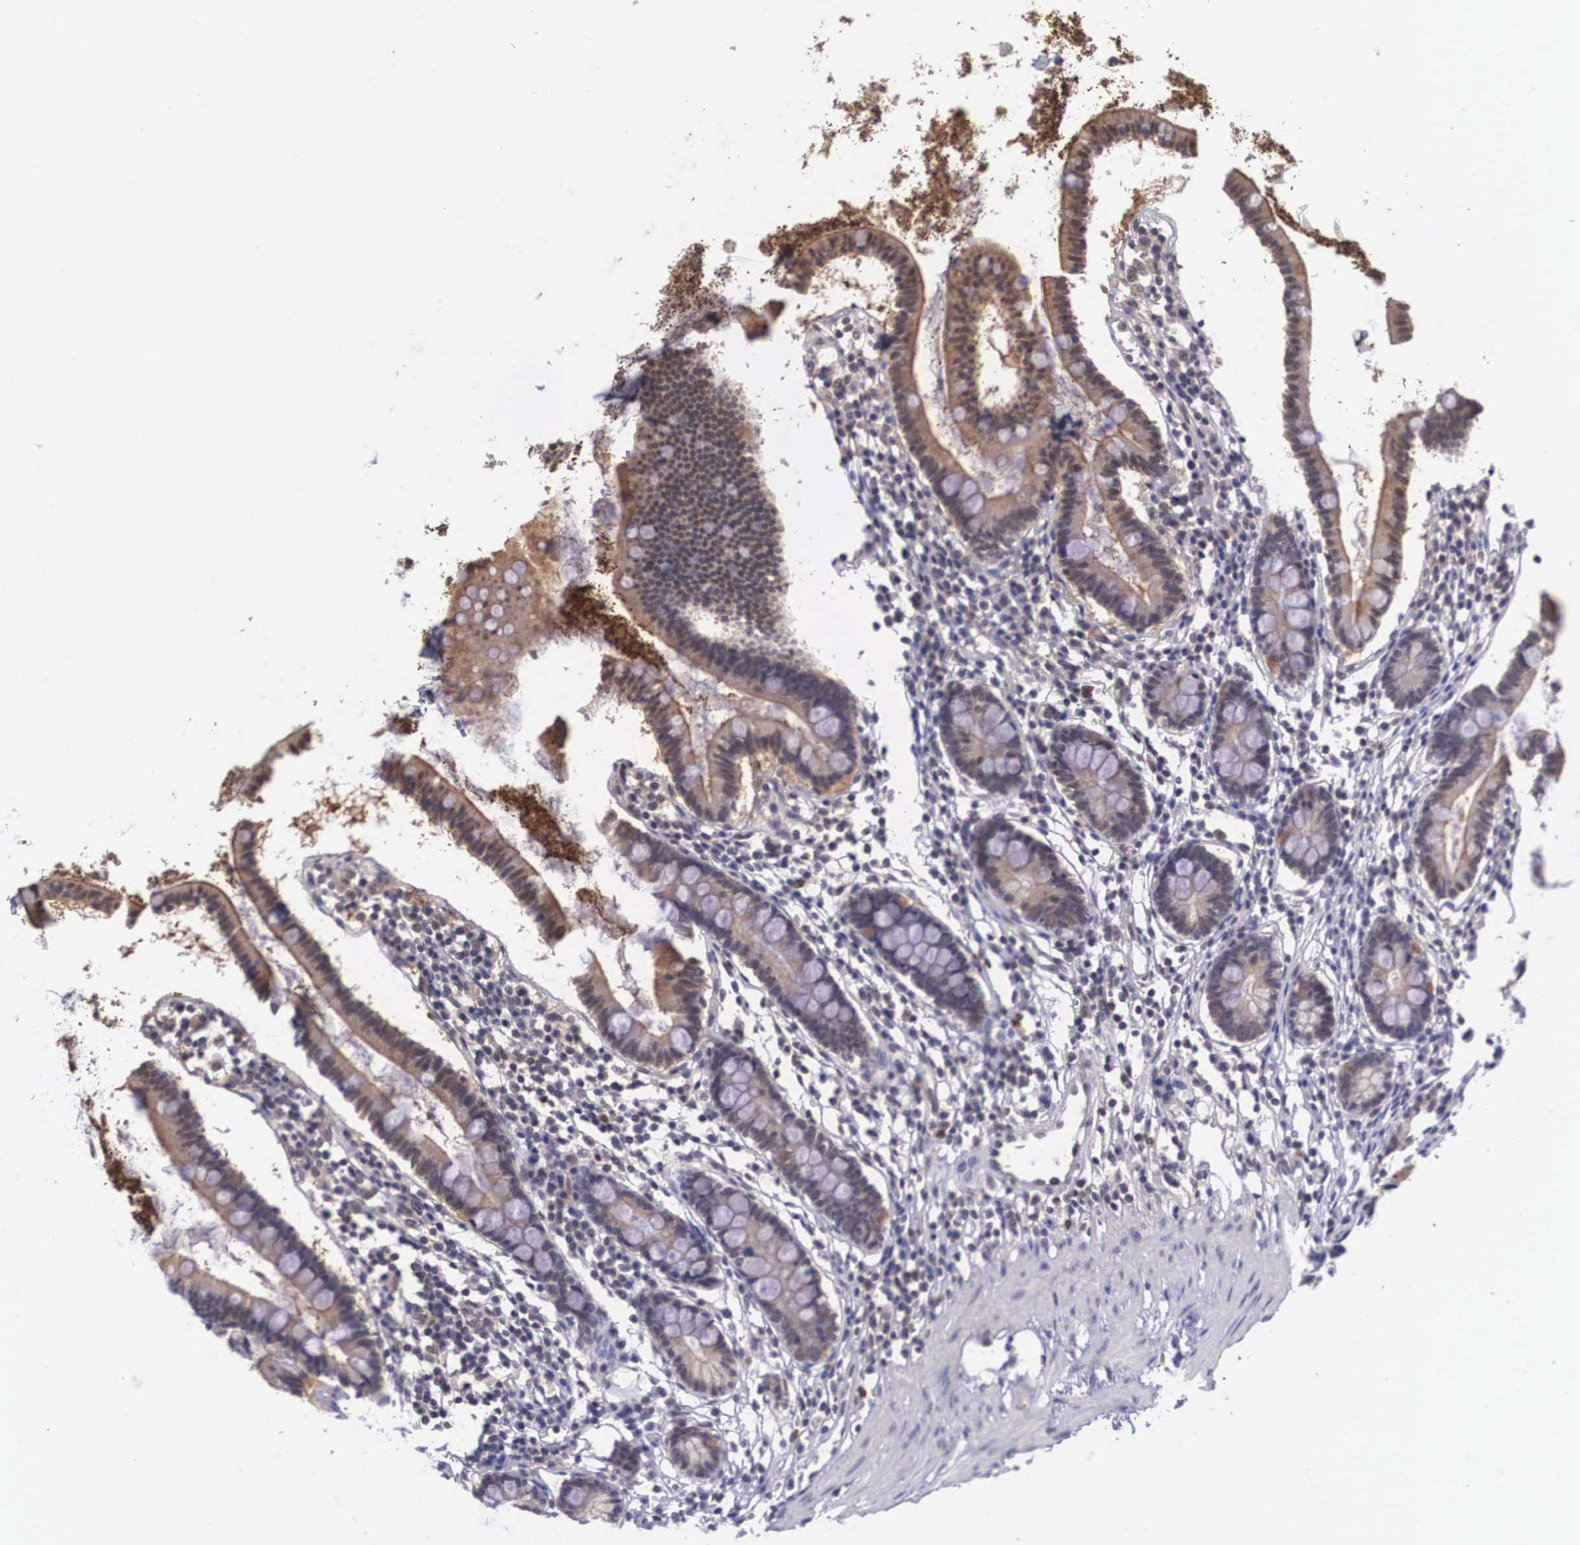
{"staining": {"intensity": "moderate", "quantity": ">75%", "location": "cytoplasmic/membranous,nuclear"}, "tissue": "small intestine", "cell_type": "Glandular cells", "image_type": "normal", "snomed": [{"axis": "morphology", "description": "Normal tissue, NOS"}, {"axis": "topography", "description": "Small intestine"}], "caption": "Protein staining of normal small intestine reveals moderate cytoplasmic/membranous,nuclear positivity in about >75% of glandular cells. Ihc stains the protein in brown and the nuclei are stained blue.", "gene": "NINL", "patient": {"sex": "female", "age": 37}}